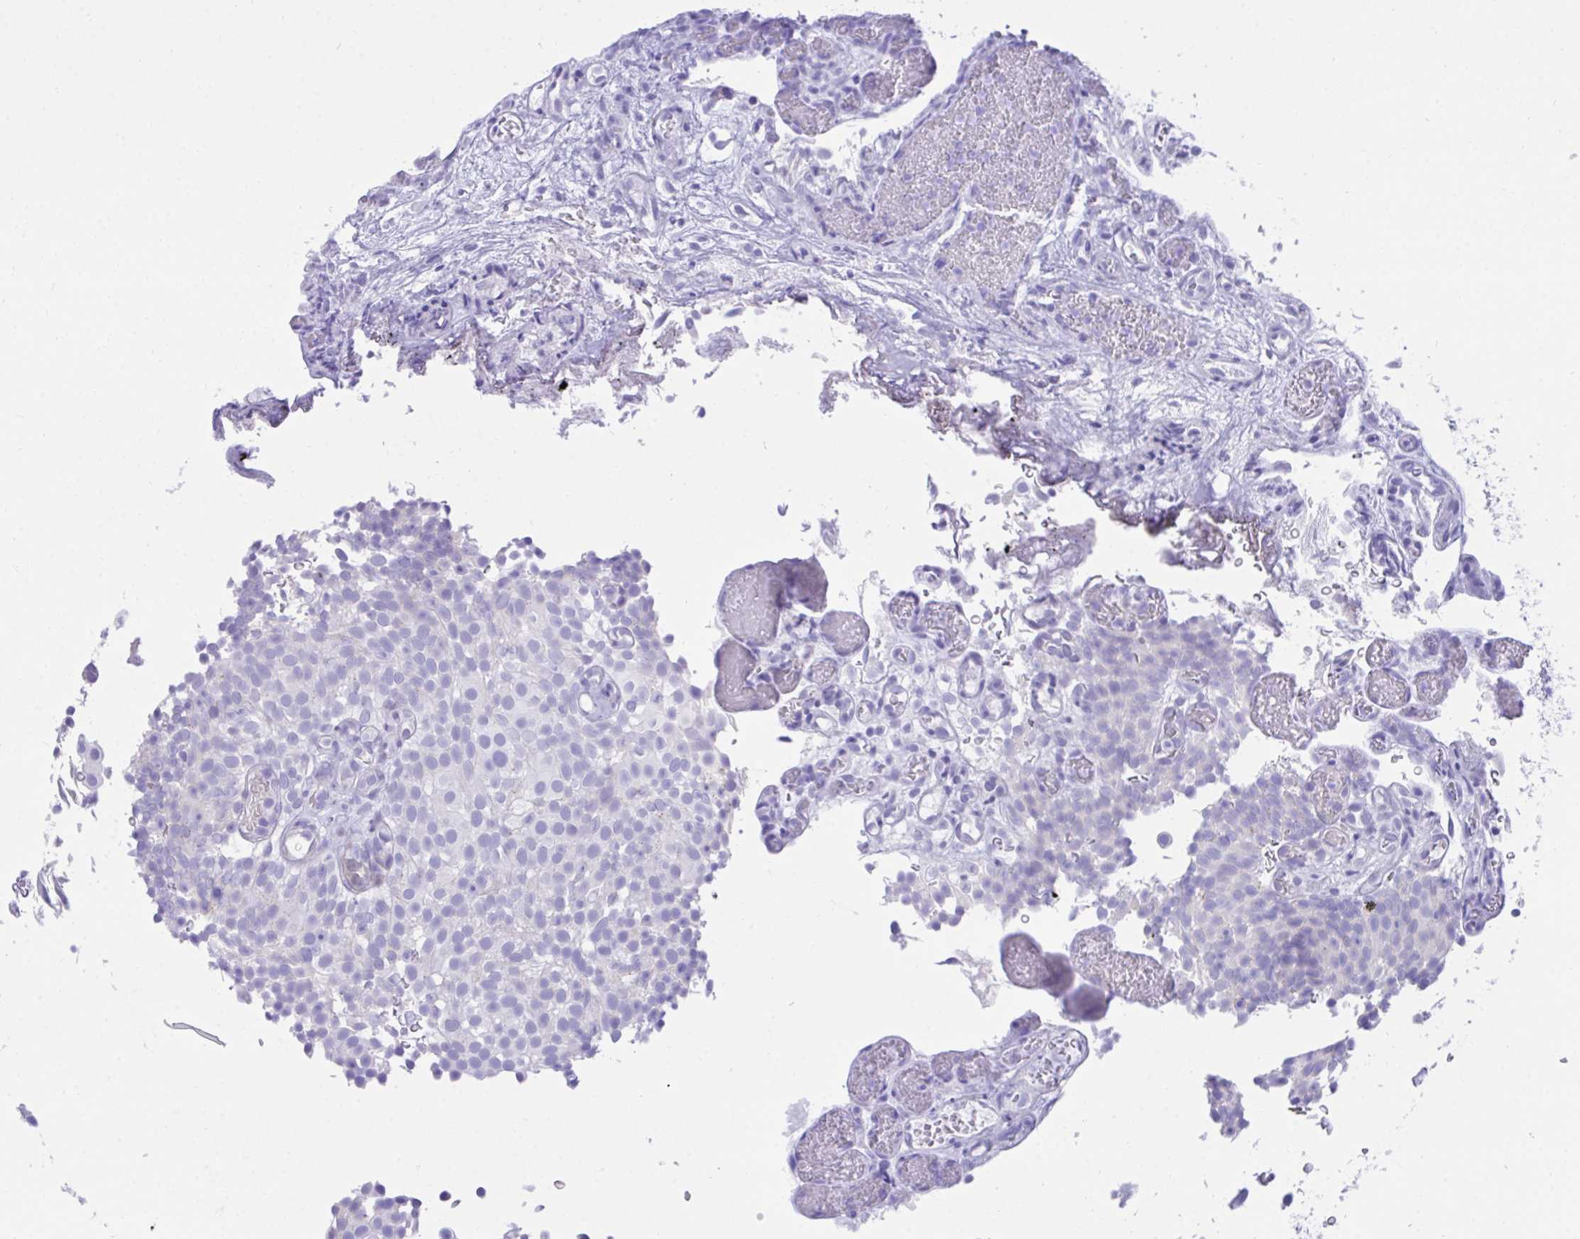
{"staining": {"intensity": "negative", "quantity": "none", "location": "none"}, "tissue": "urothelial cancer", "cell_type": "Tumor cells", "image_type": "cancer", "snomed": [{"axis": "morphology", "description": "Urothelial carcinoma, Low grade"}, {"axis": "topography", "description": "Urinary bladder"}], "caption": "High power microscopy histopathology image of an immunohistochemistry image of urothelial cancer, revealing no significant expression in tumor cells. (Brightfield microscopy of DAB (3,3'-diaminobenzidine) immunohistochemistry (IHC) at high magnification).", "gene": "PGM2L1", "patient": {"sex": "male", "age": 78}}